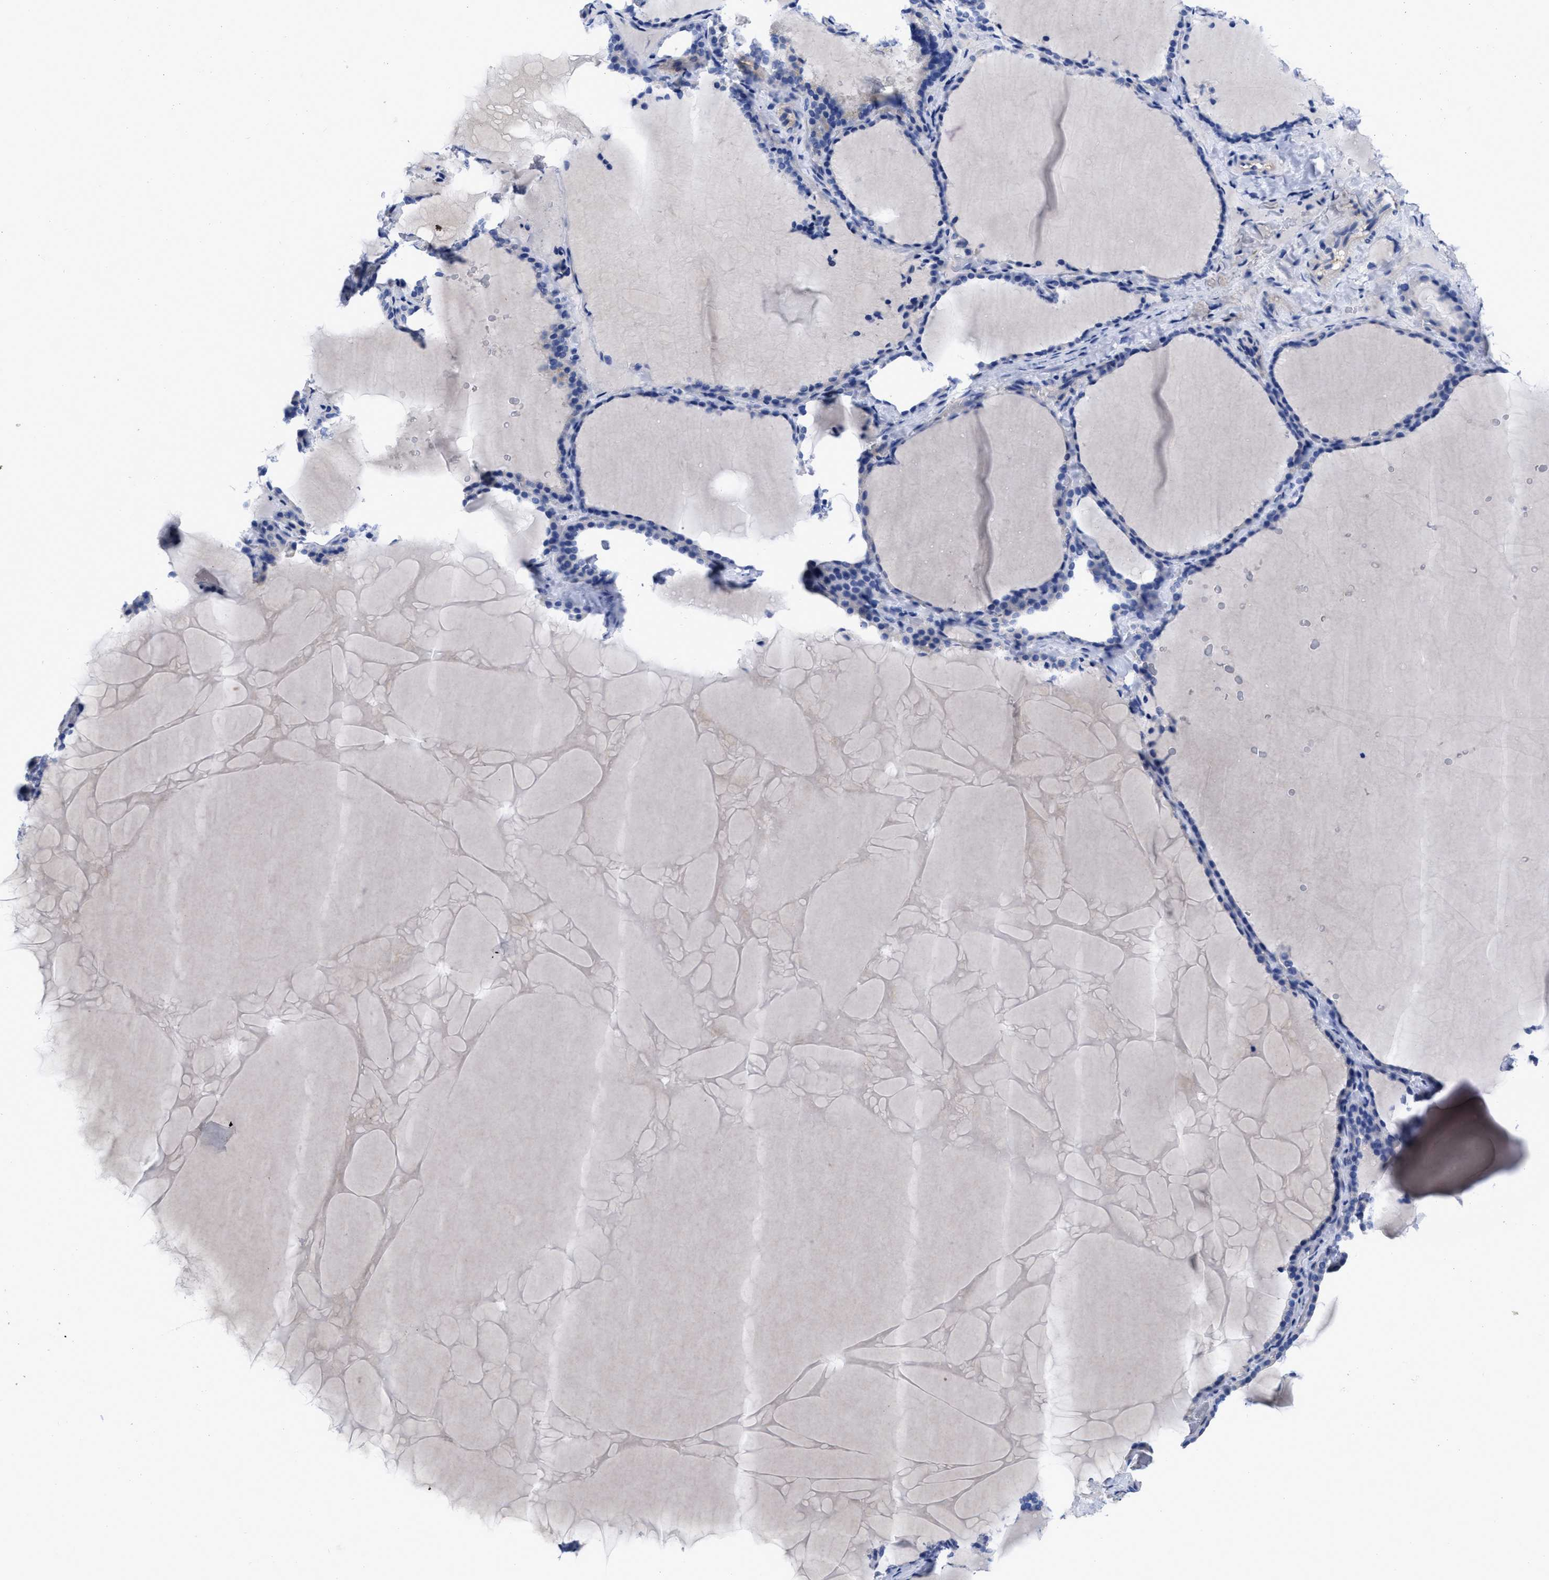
{"staining": {"intensity": "negative", "quantity": "none", "location": "none"}, "tissue": "thyroid gland", "cell_type": "Glandular cells", "image_type": "normal", "snomed": [{"axis": "morphology", "description": "Normal tissue, NOS"}, {"axis": "topography", "description": "Thyroid gland"}], "caption": "High magnification brightfield microscopy of unremarkable thyroid gland stained with DAB (3,3'-diaminobenzidine) (brown) and counterstained with hematoxylin (blue): glandular cells show no significant expression. Nuclei are stained in blue.", "gene": "IRAG2", "patient": {"sex": "female", "age": 28}}